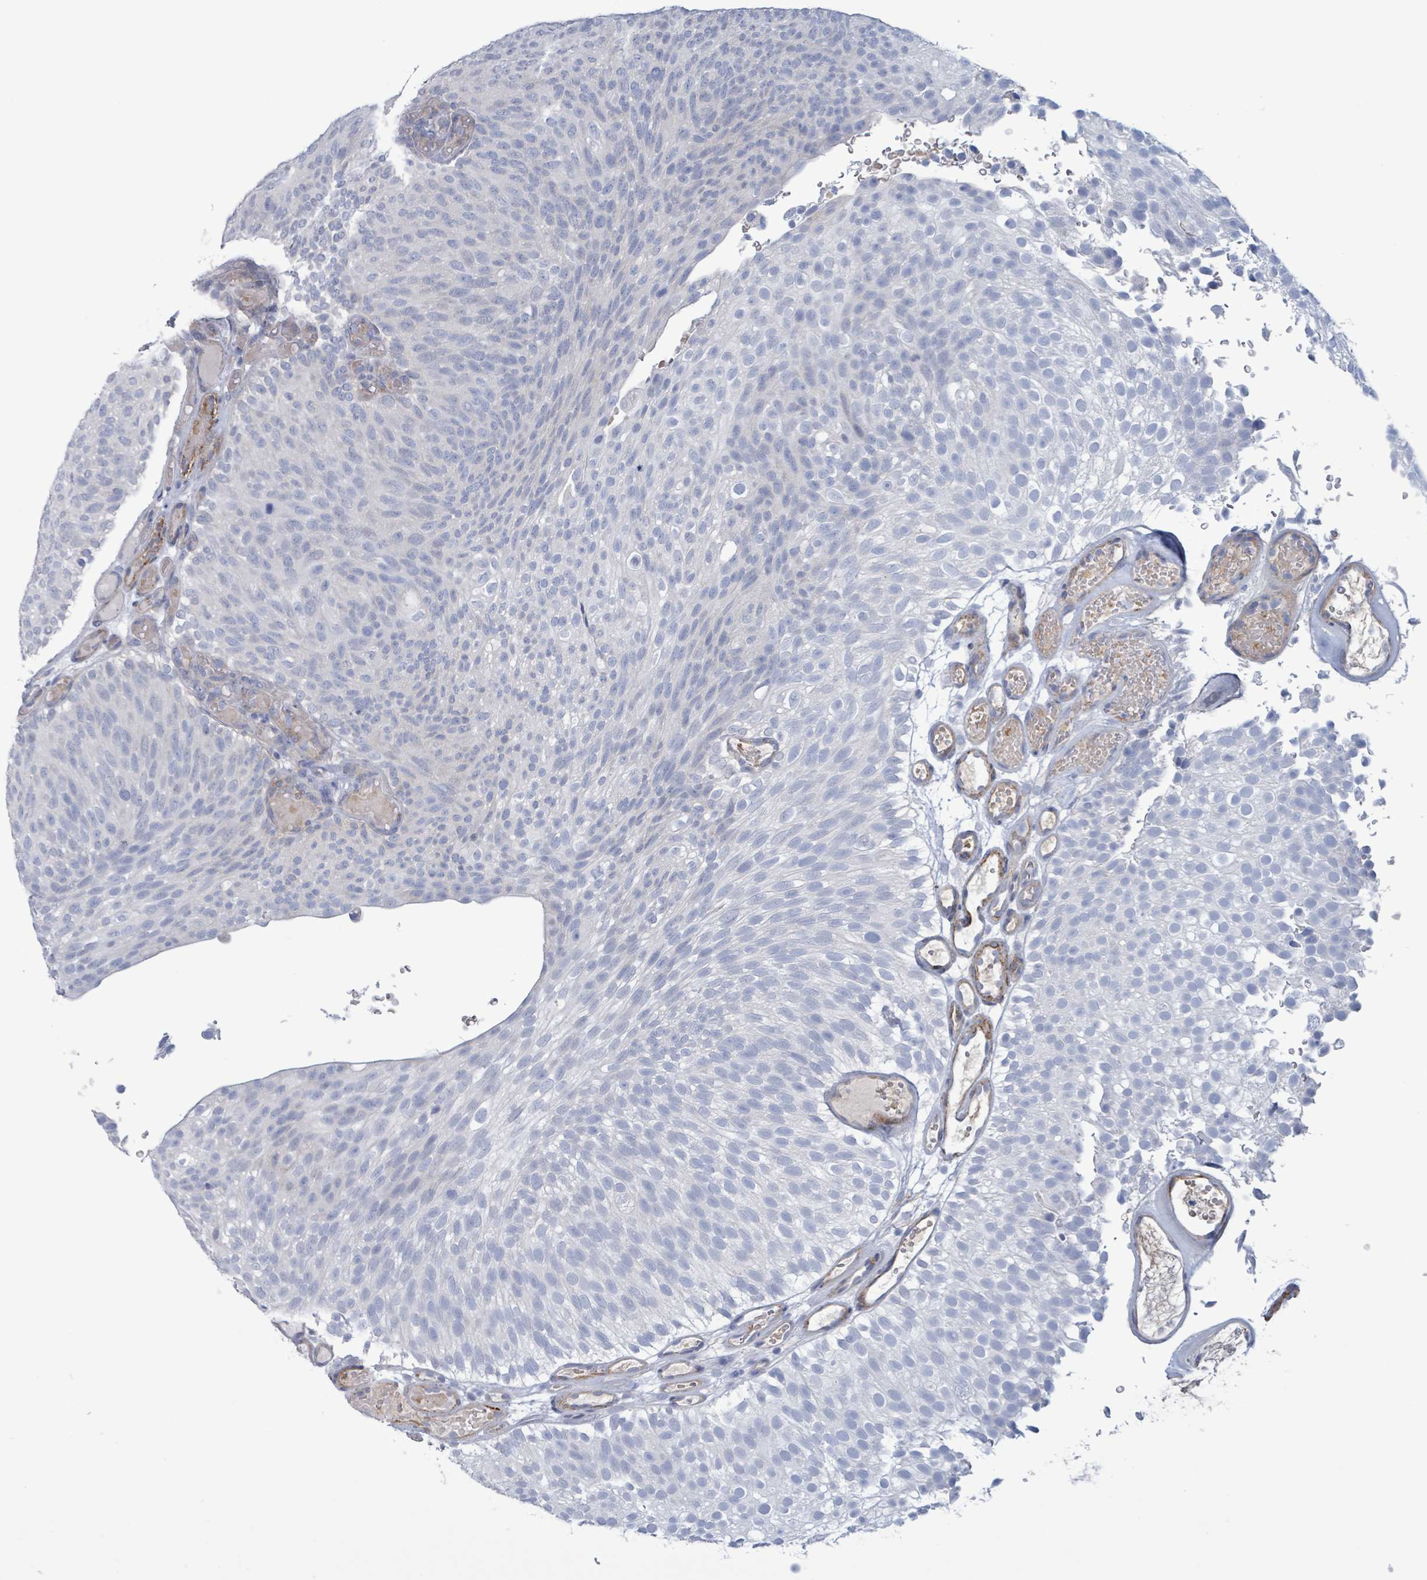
{"staining": {"intensity": "negative", "quantity": "none", "location": "none"}, "tissue": "urothelial cancer", "cell_type": "Tumor cells", "image_type": "cancer", "snomed": [{"axis": "morphology", "description": "Urothelial carcinoma, Low grade"}, {"axis": "topography", "description": "Urinary bladder"}], "caption": "The histopathology image displays no staining of tumor cells in low-grade urothelial carcinoma.", "gene": "PKLR", "patient": {"sex": "male", "age": 78}}